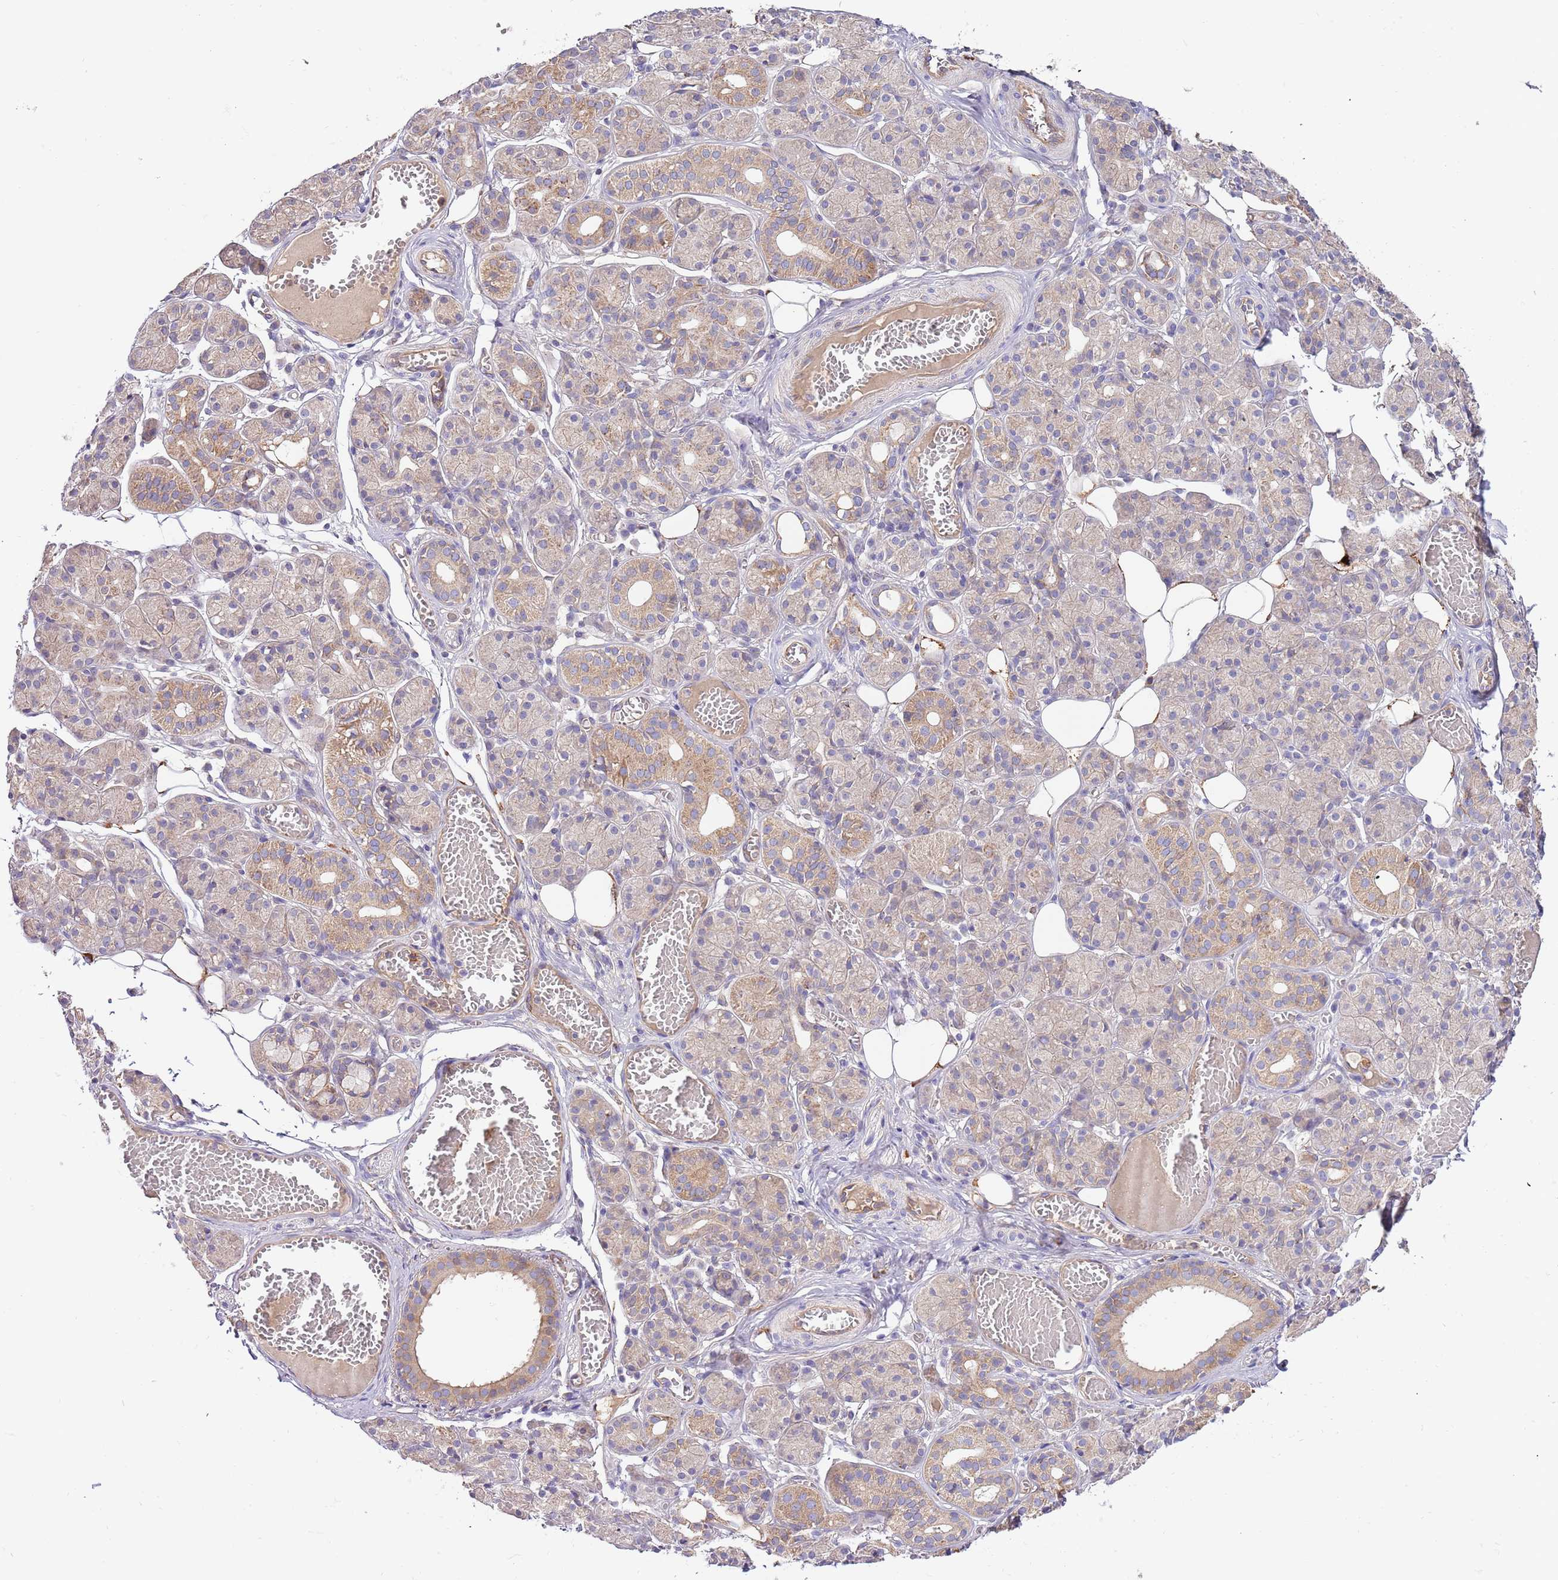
{"staining": {"intensity": "moderate", "quantity": "25%-75%", "location": "cytoplasmic/membranous"}, "tissue": "salivary gland", "cell_type": "Glandular cells", "image_type": "normal", "snomed": [{"axis": "morphology", "description": "Normal tissue, NOS"}, {"axis": "topography", "description": "Salivary gland"}], "caption": "This image exhibits normal salivary gland stained with IHC to label a protein in brown. The cytoplasmic/membranous of glandular cells show moderate positivity for the protein. Nuclei are counter-stained blue.", "gene": "DOCK6", "patient": {"sex": "male", "age": 63}}